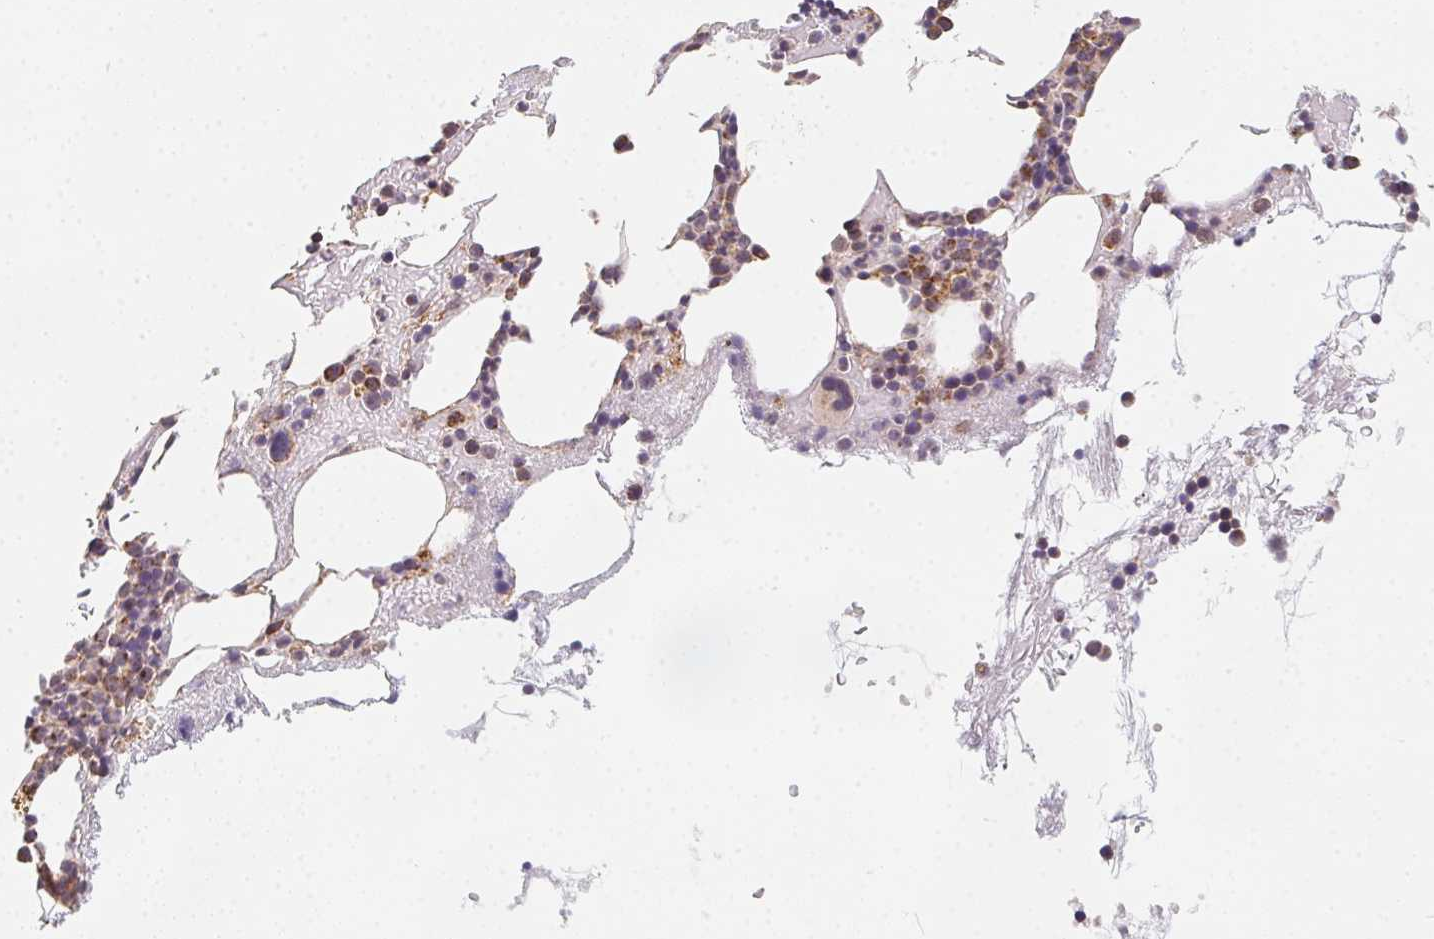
{"staining": {"intensity": "moderate", "quantity": "<25%", "location": "cytoplasmic/membranous"}, "tissue": "bone marrow", "cell_type": "Hematopoietic cells", "image_type": "normal", "snomed": [{"axis": "morphology", "description": "Normal tissue, NOS"}, {"axis": "topography", "description": "Bone marrow"}], "caption": "Immunohistochemical staining of unremarkable bone marrow demonstrates <25% levels of moderate cytoplasmic/membranous protein positivity in about <25% of hematopoietic cells. (DAB (3,3'-diaminobenzidine) IHC with brightfield microscopy, high magnification).", "gene": "NDUFS6", "patient": {"sex": "female", "age": 62}}